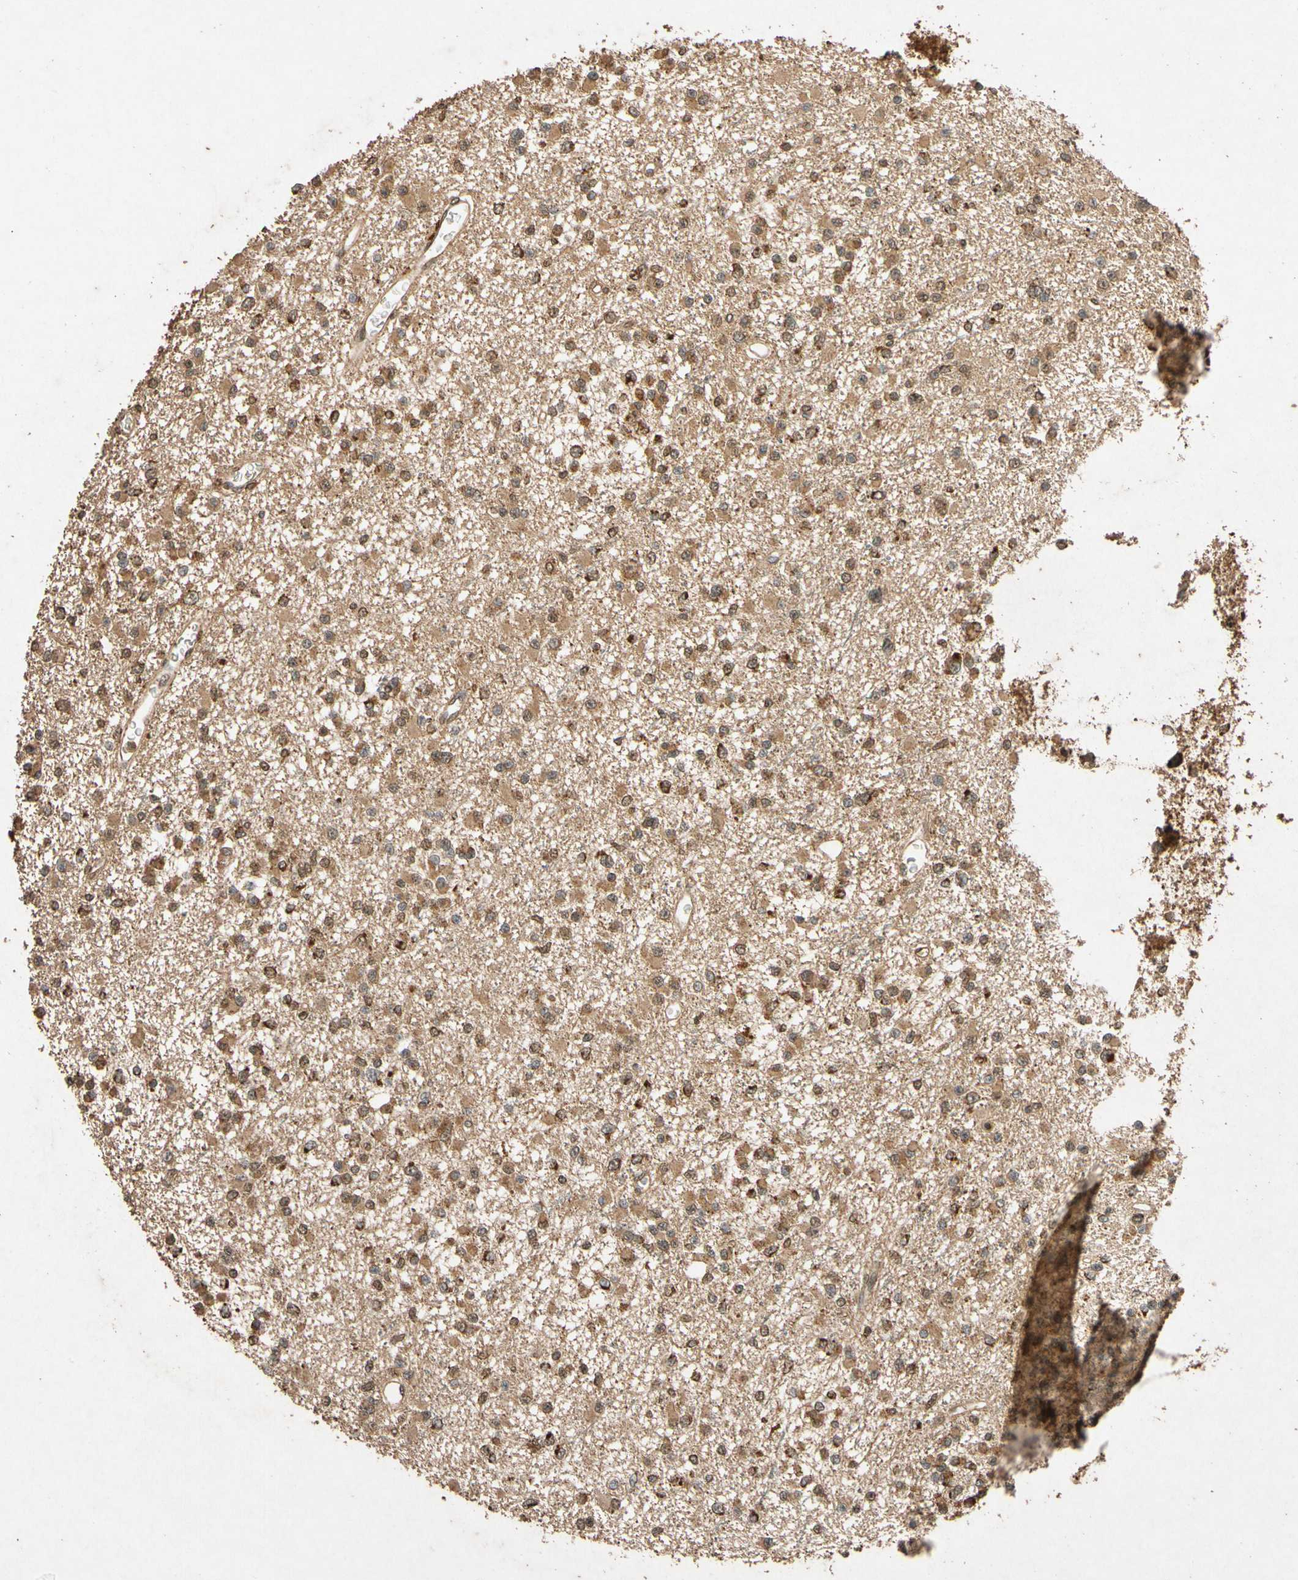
{"staining": {"intensity": "moderate", "quantity": ">75%", "location": "cytoplasmic/membranous"}, "tissue": "glioma", "cell_type": "Tumor cells", "image_type": "cancer", "snomed": [{"axis": "morphology", "description": "Glioma, malignant, Low grade"}, {"axis": "topography", "description": "Brain"}], "caption": "Immunohistochemistry (IHC) (DAB) staining of human glioma exhibits moderate cytoplasmic/membranous protein expression in approximately >75% of tumor cells.", "gene": "TXN2", "patient": {"sex": "female", "age": 22}}